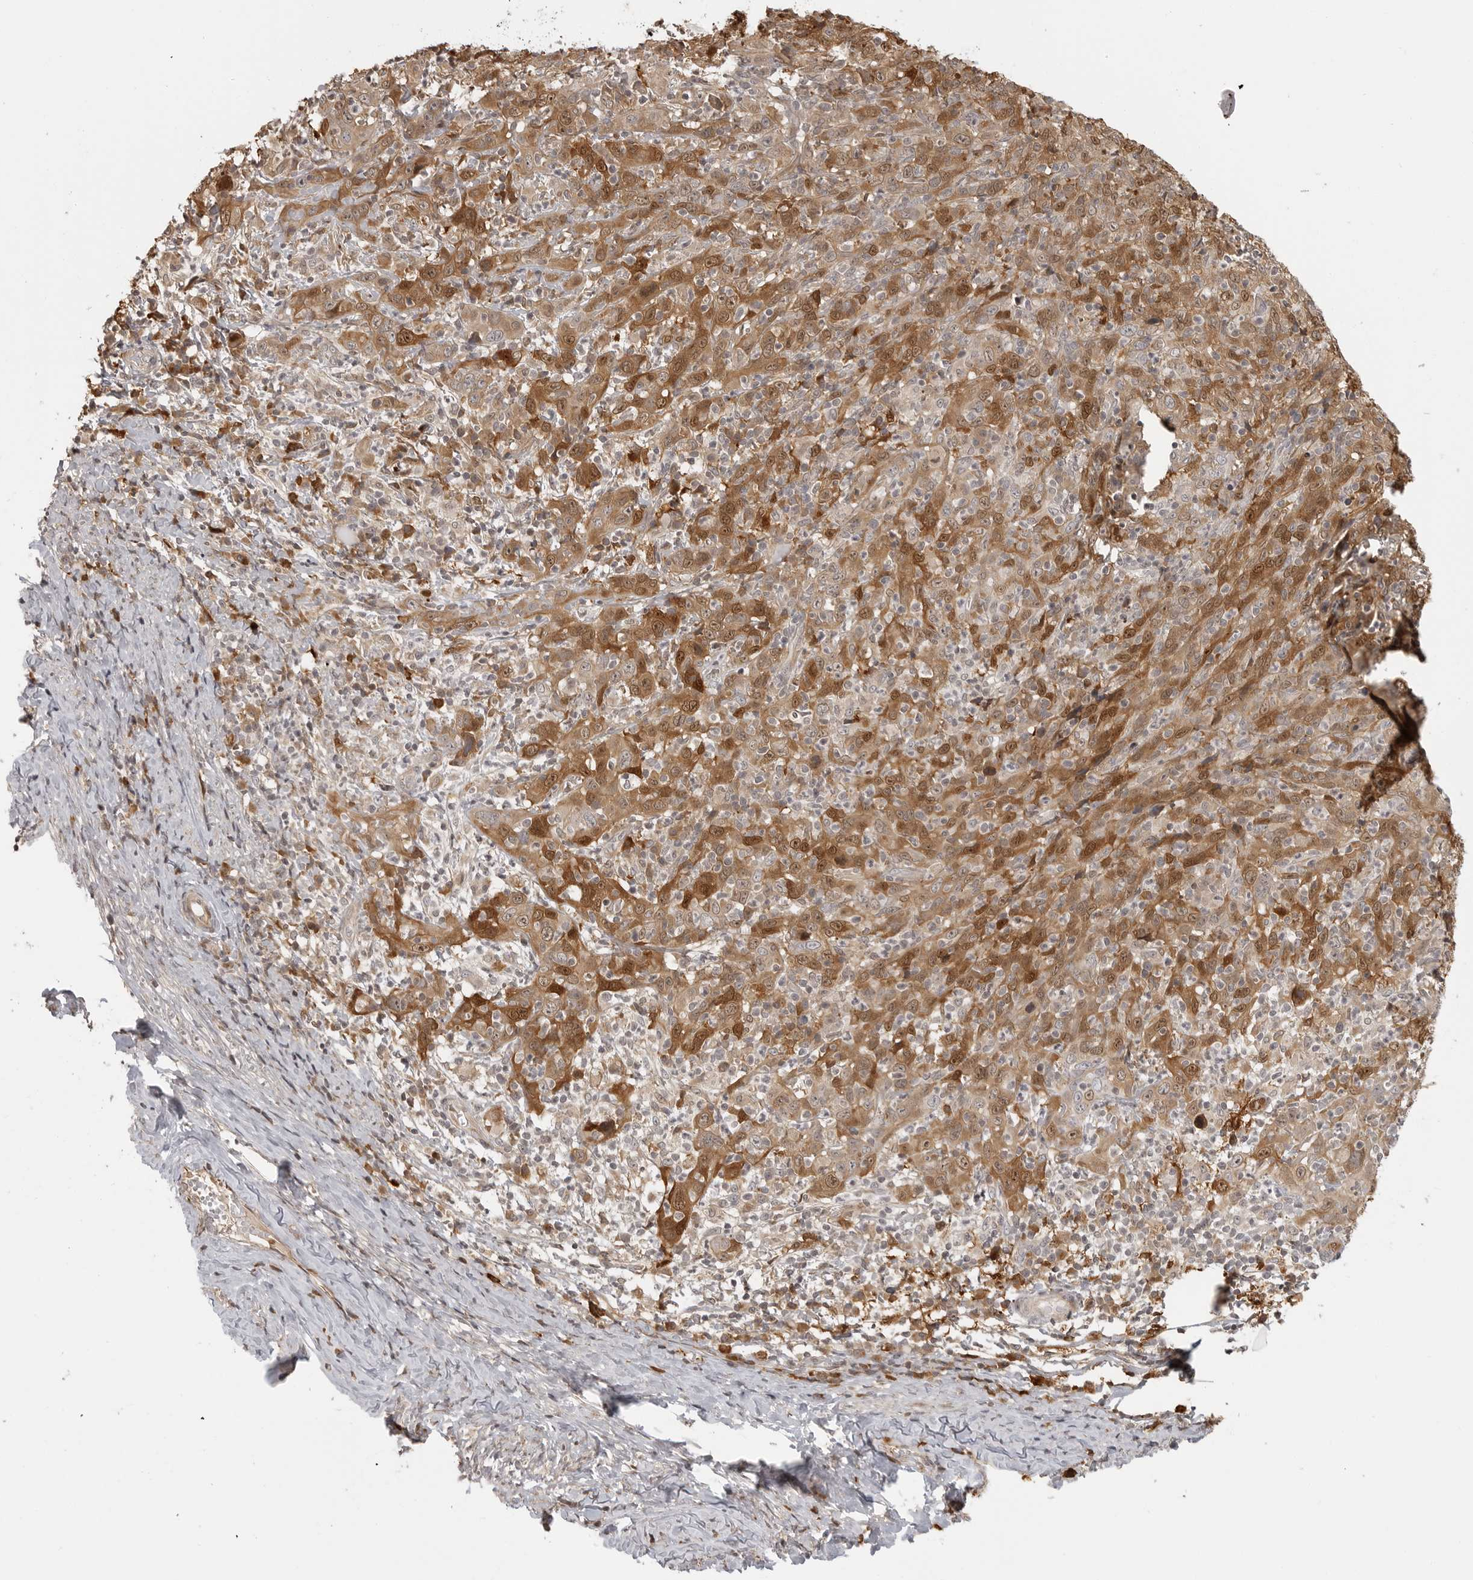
{"staining": {"intensity": "moderate", "quantity": ">75%", "location": "cytoplasmic/membranous,nuclear"}, "tissue": "cervical cancer", "cell_type": "Tumor cells", "image_type": "cancer", "snomed": [{"axis": "morphology", "description": "Squamous cell carcinoma, NOS"}, {"axis": "topography", "description": "Cervix"}], "caption": "Moderate cytoplasmic/membranous and nuclear protein positivity is appreciated in about >75% of tumor cells in squamous cell carcinoma (cervical).", "gene": "IDO1", "patient": {"sex": "female", "age": 46}}